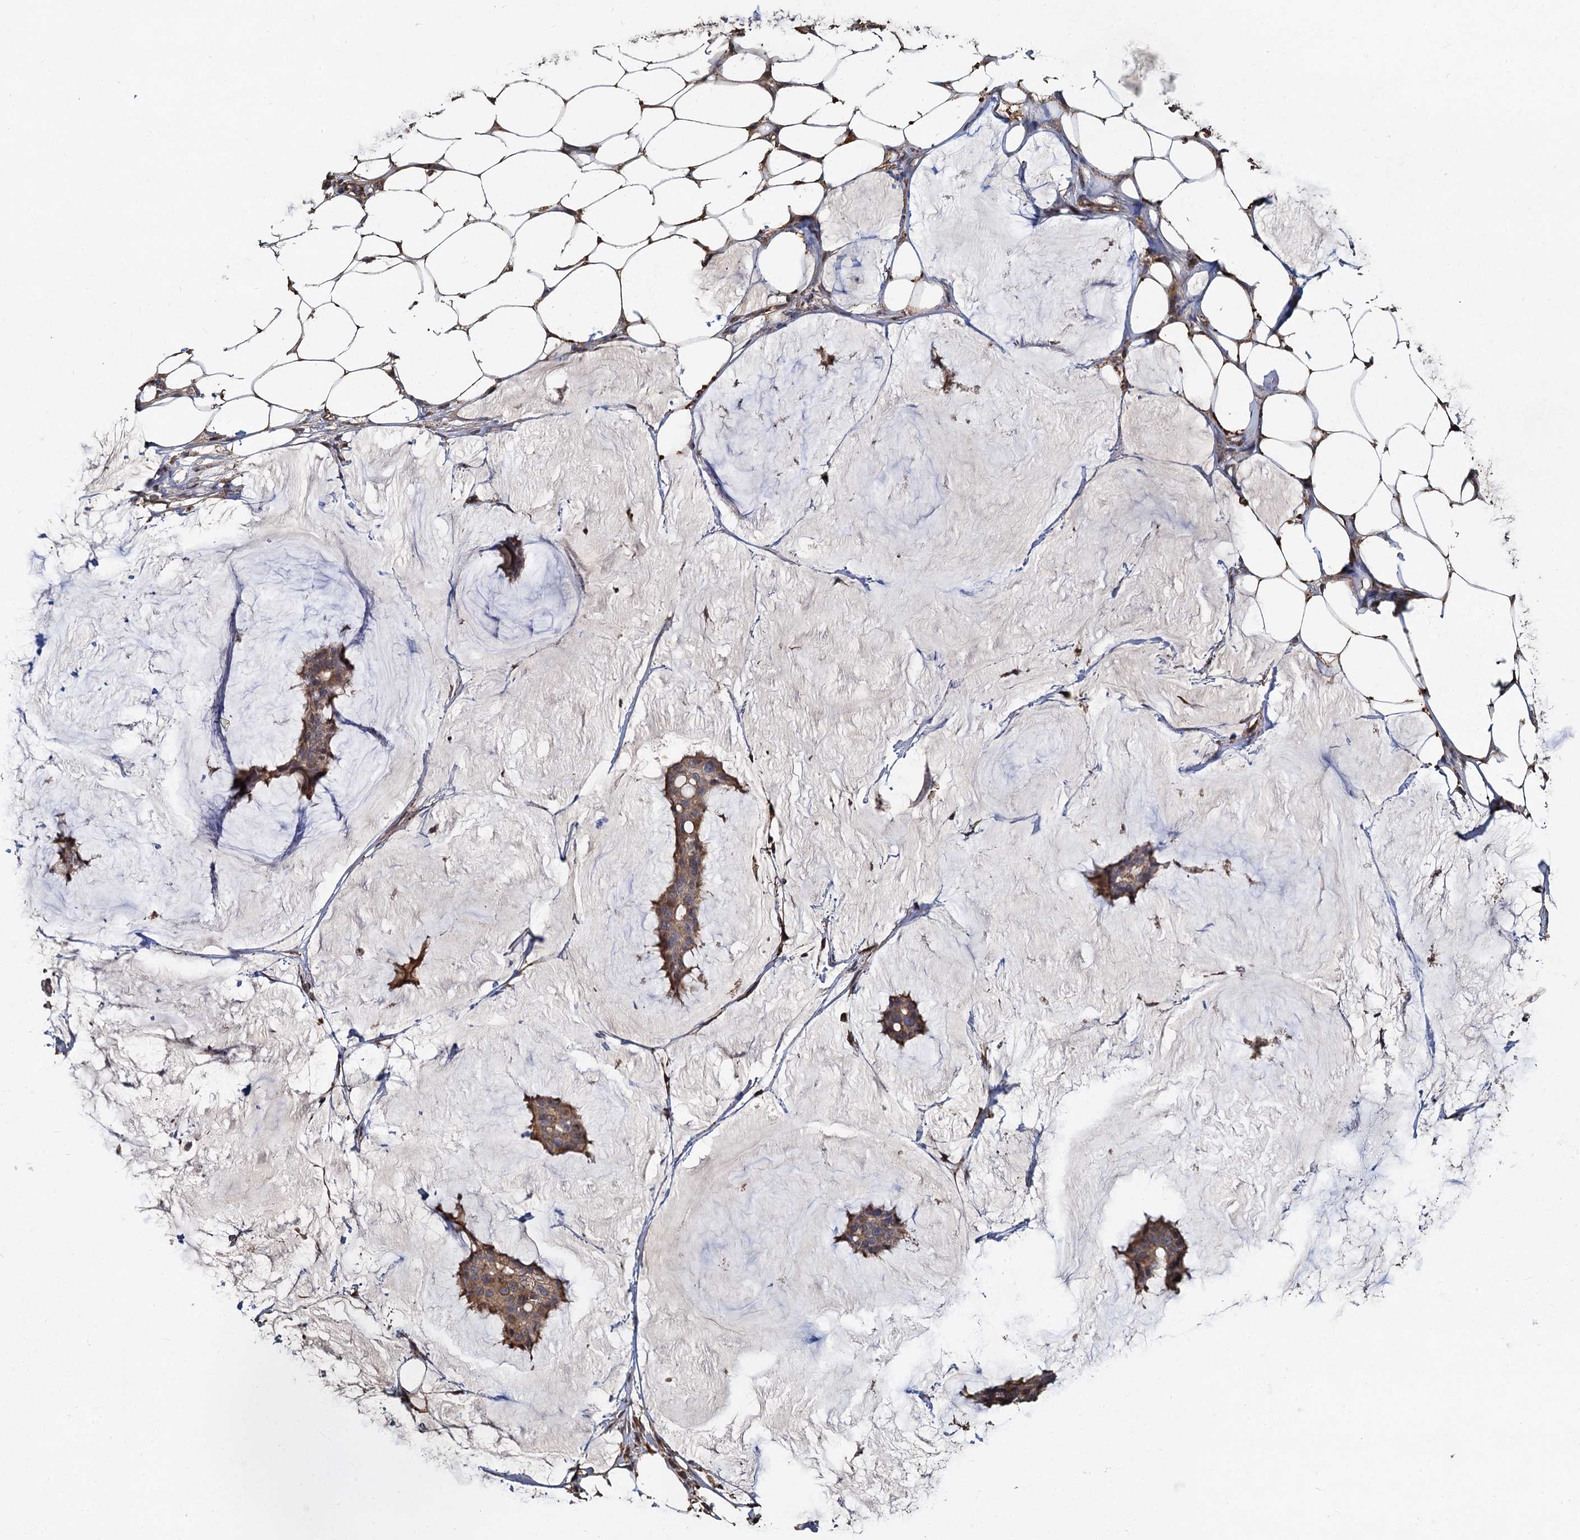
{"staining": {"intensity": "moderate", "quantity": ">75%", "location": "cytoplasmic/membranous"}, "tissue": "breast cancer", "cell_type": "Tumor cells", "image_type": "cancer", "snomed": [{"axis": "morphology", "description": "Duct carcinoma"}, {"axis": "topography", "description": "Breast"}], "caption": "This is a histology image of immunohistochemistry (IHC) staining of intraductal carcinoma (breast), which shows moderate positivity in the cytoplasmic/membranous of tumor cells.", "gene": "TCTN2", "patient": {"sex": "female", "age": 93}}